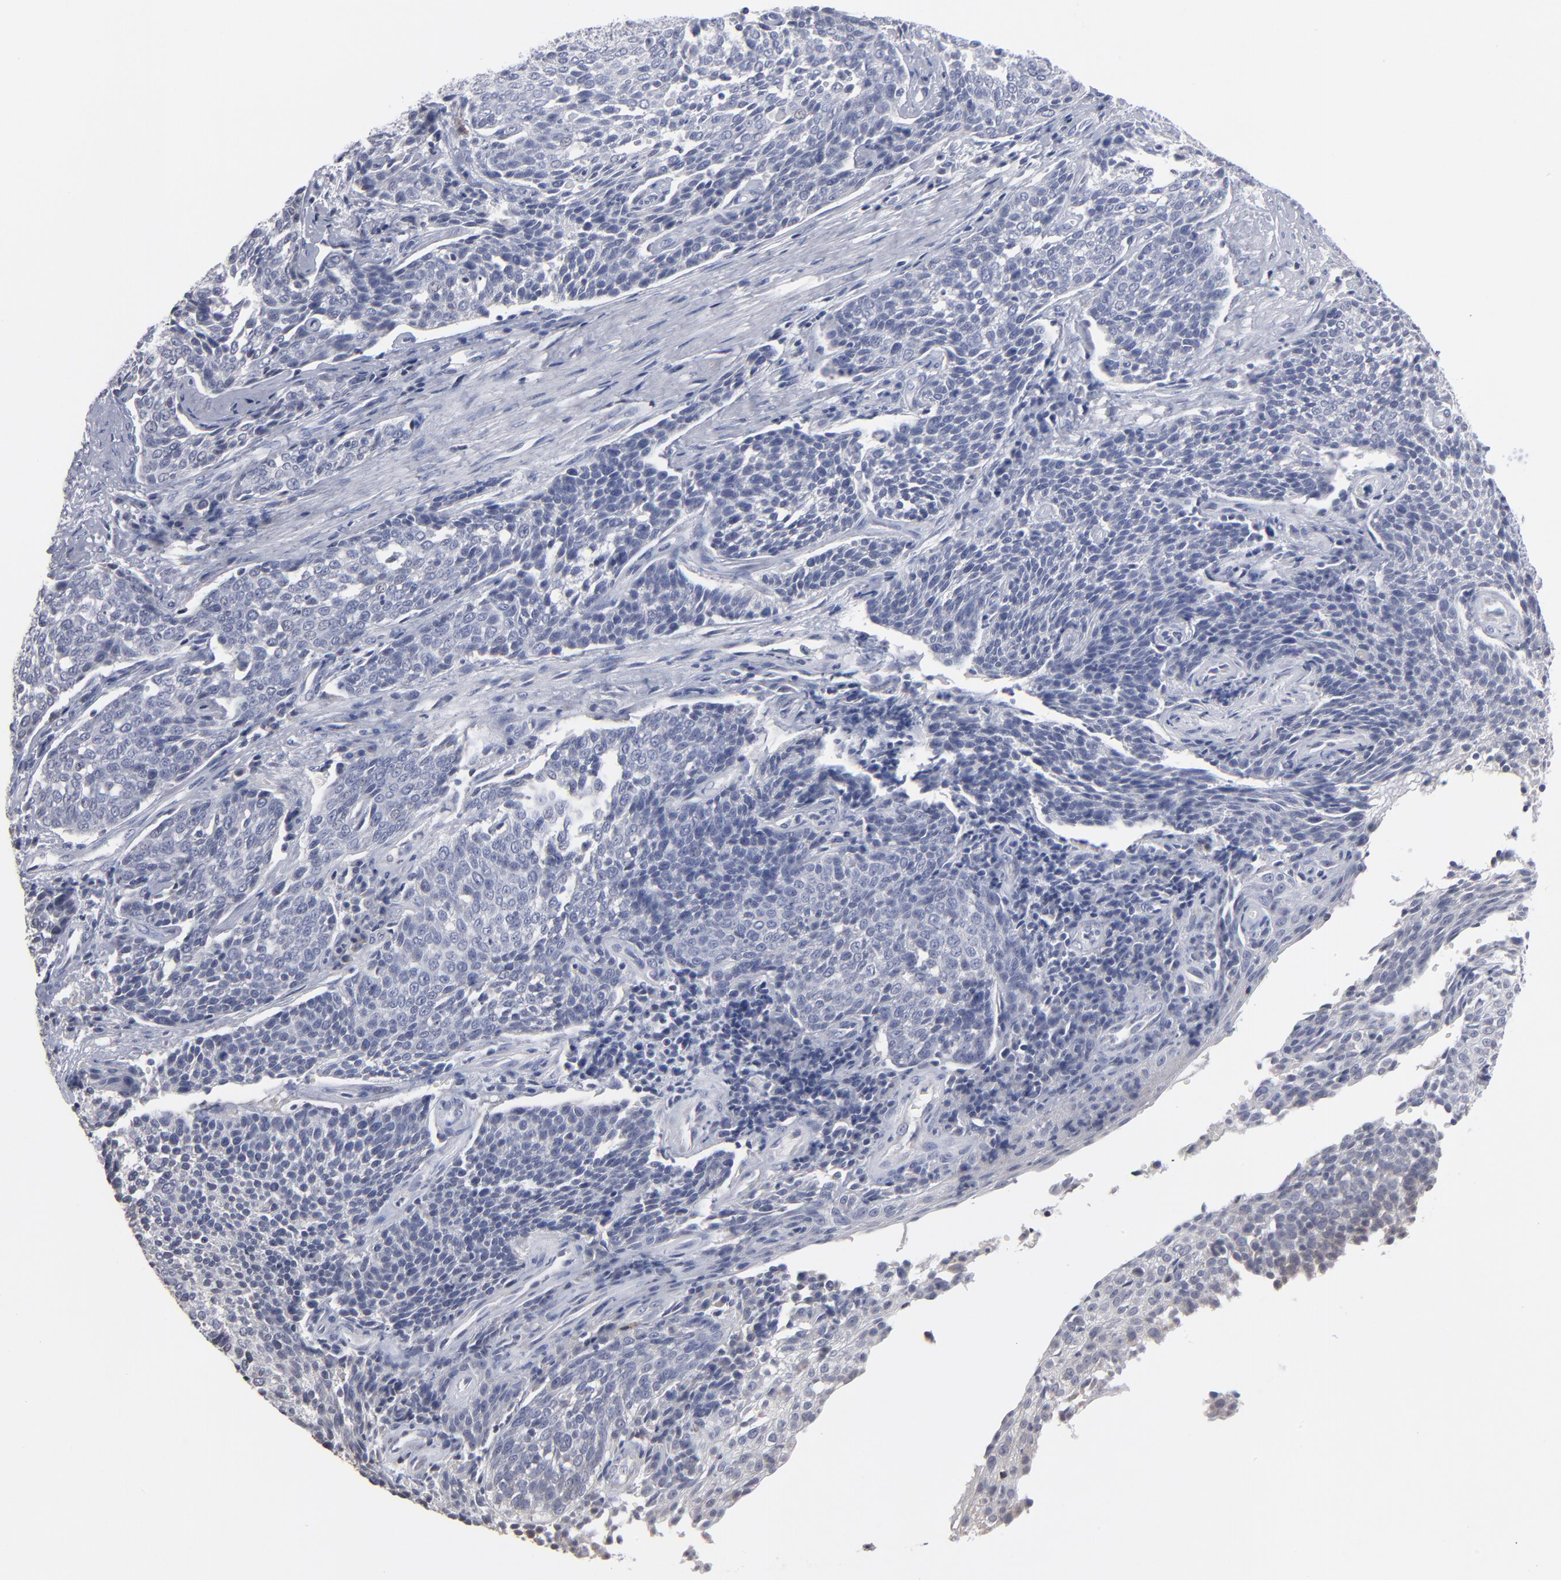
{"staining": {"intensity": "negative", "quantity": "none", "location": "none"}, "tissue": "cervical cancer", "cell_type": "Tumor cells", "image_type": "cancer", "snomed": [{"axis": "morphology", "description": "Squamous cell carcinoma, NOS"}, {"axis": "topography", "description": "Cervix"}], "caption": "There is no significant expression in tumor cells of cervical squamous cell carcinoma.", "gene": "RPH3A", "patient": {"sex": "female", "age": 34}}